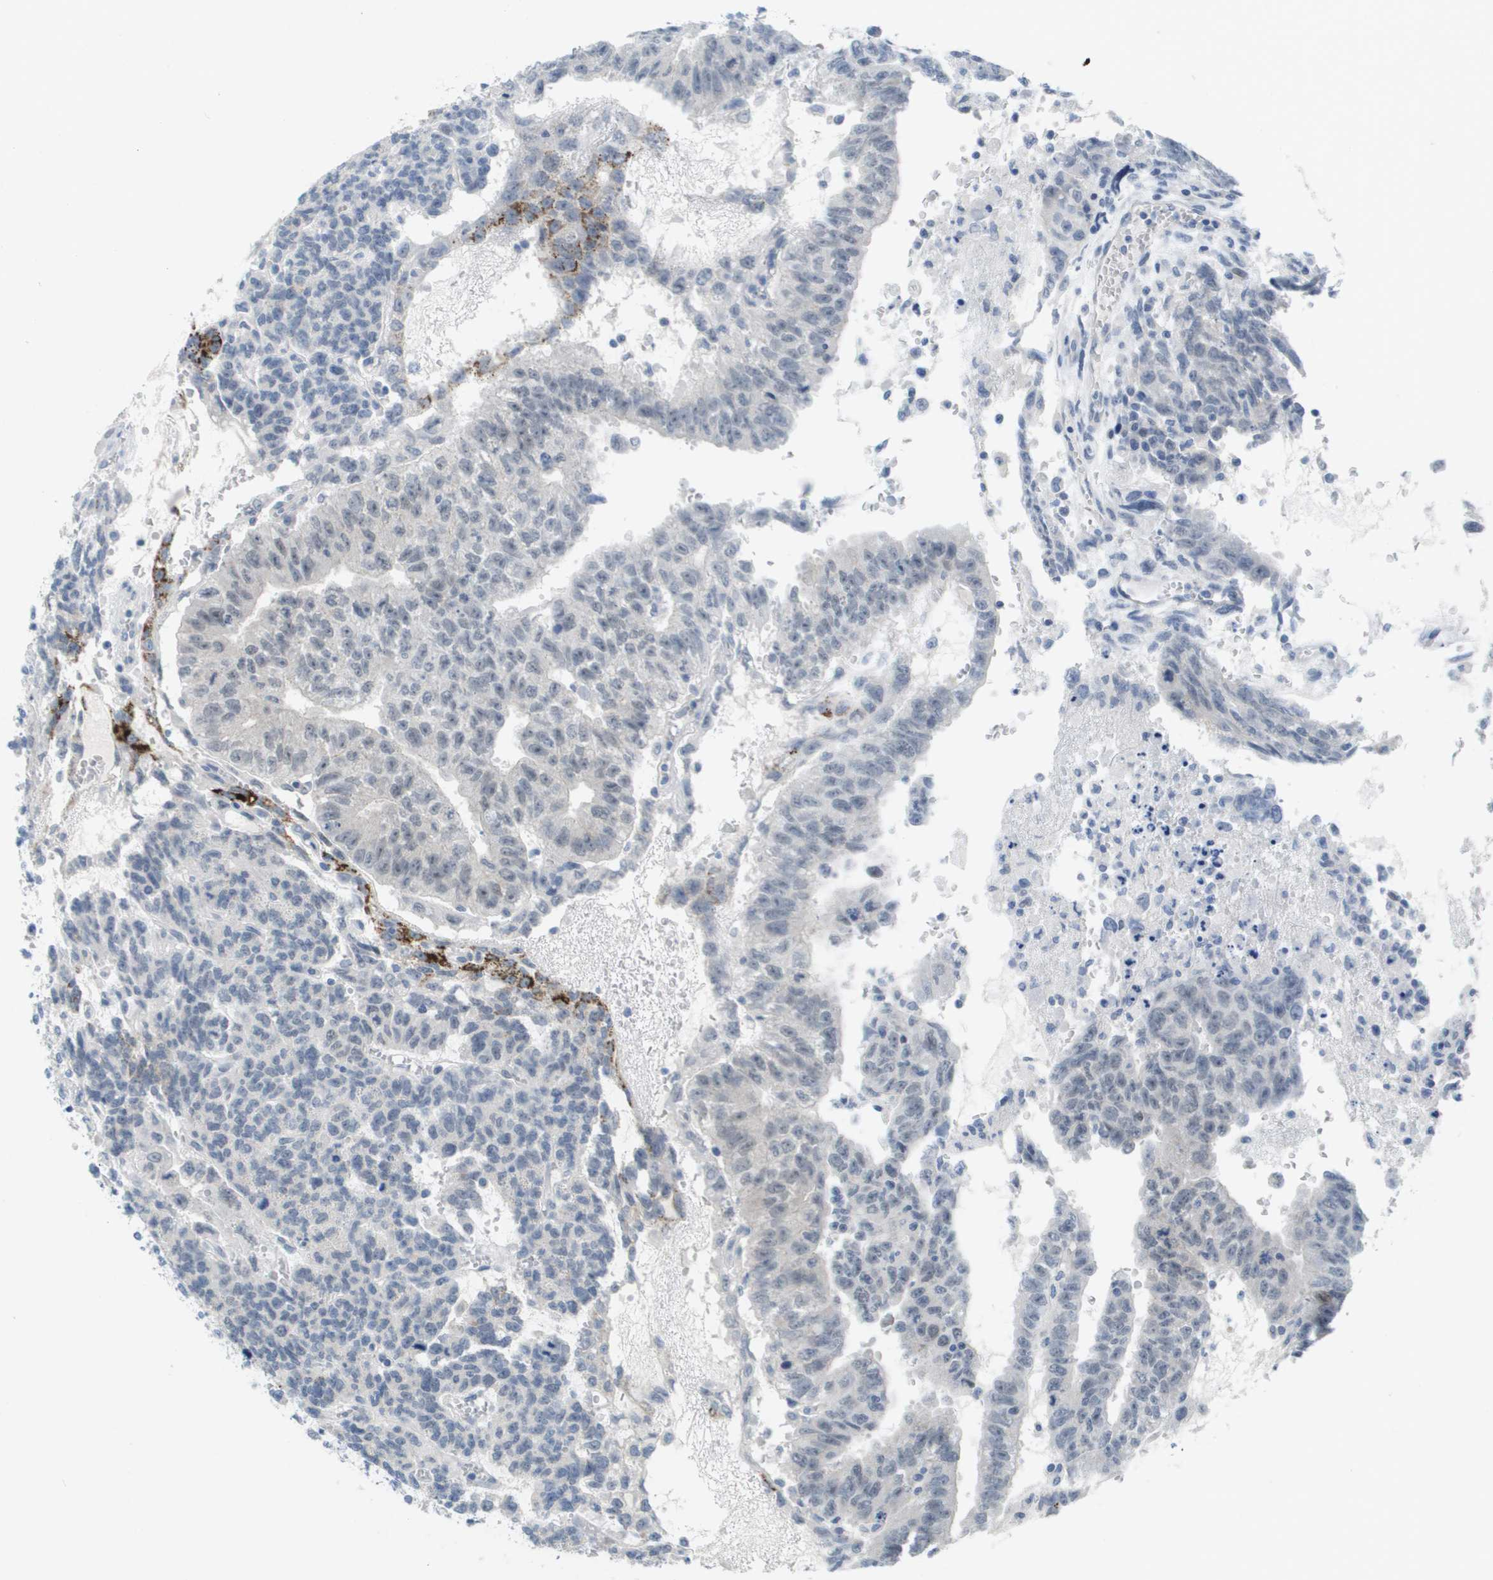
{"staining": {"intensity": "weak", "quantity": "<25%", "location": "cytoplasmic/membranous"}, "tissue": "testis cancer", "cell_type": "Tumor cells", "image_type": "cancer", "snomed": [{"axis": "morphology", "description": "Seminoma, NOS"}, {"axis": "morphology", "description": "Carcinoma, Embryonal, NOS"}, {"axis": "topography", "description": "Testis"}], "caption": "Tumor cells are negative for protein expression in human testis cancer.", "gene": "PDE4A", "patient": {"sex": "male", "age": 52}}